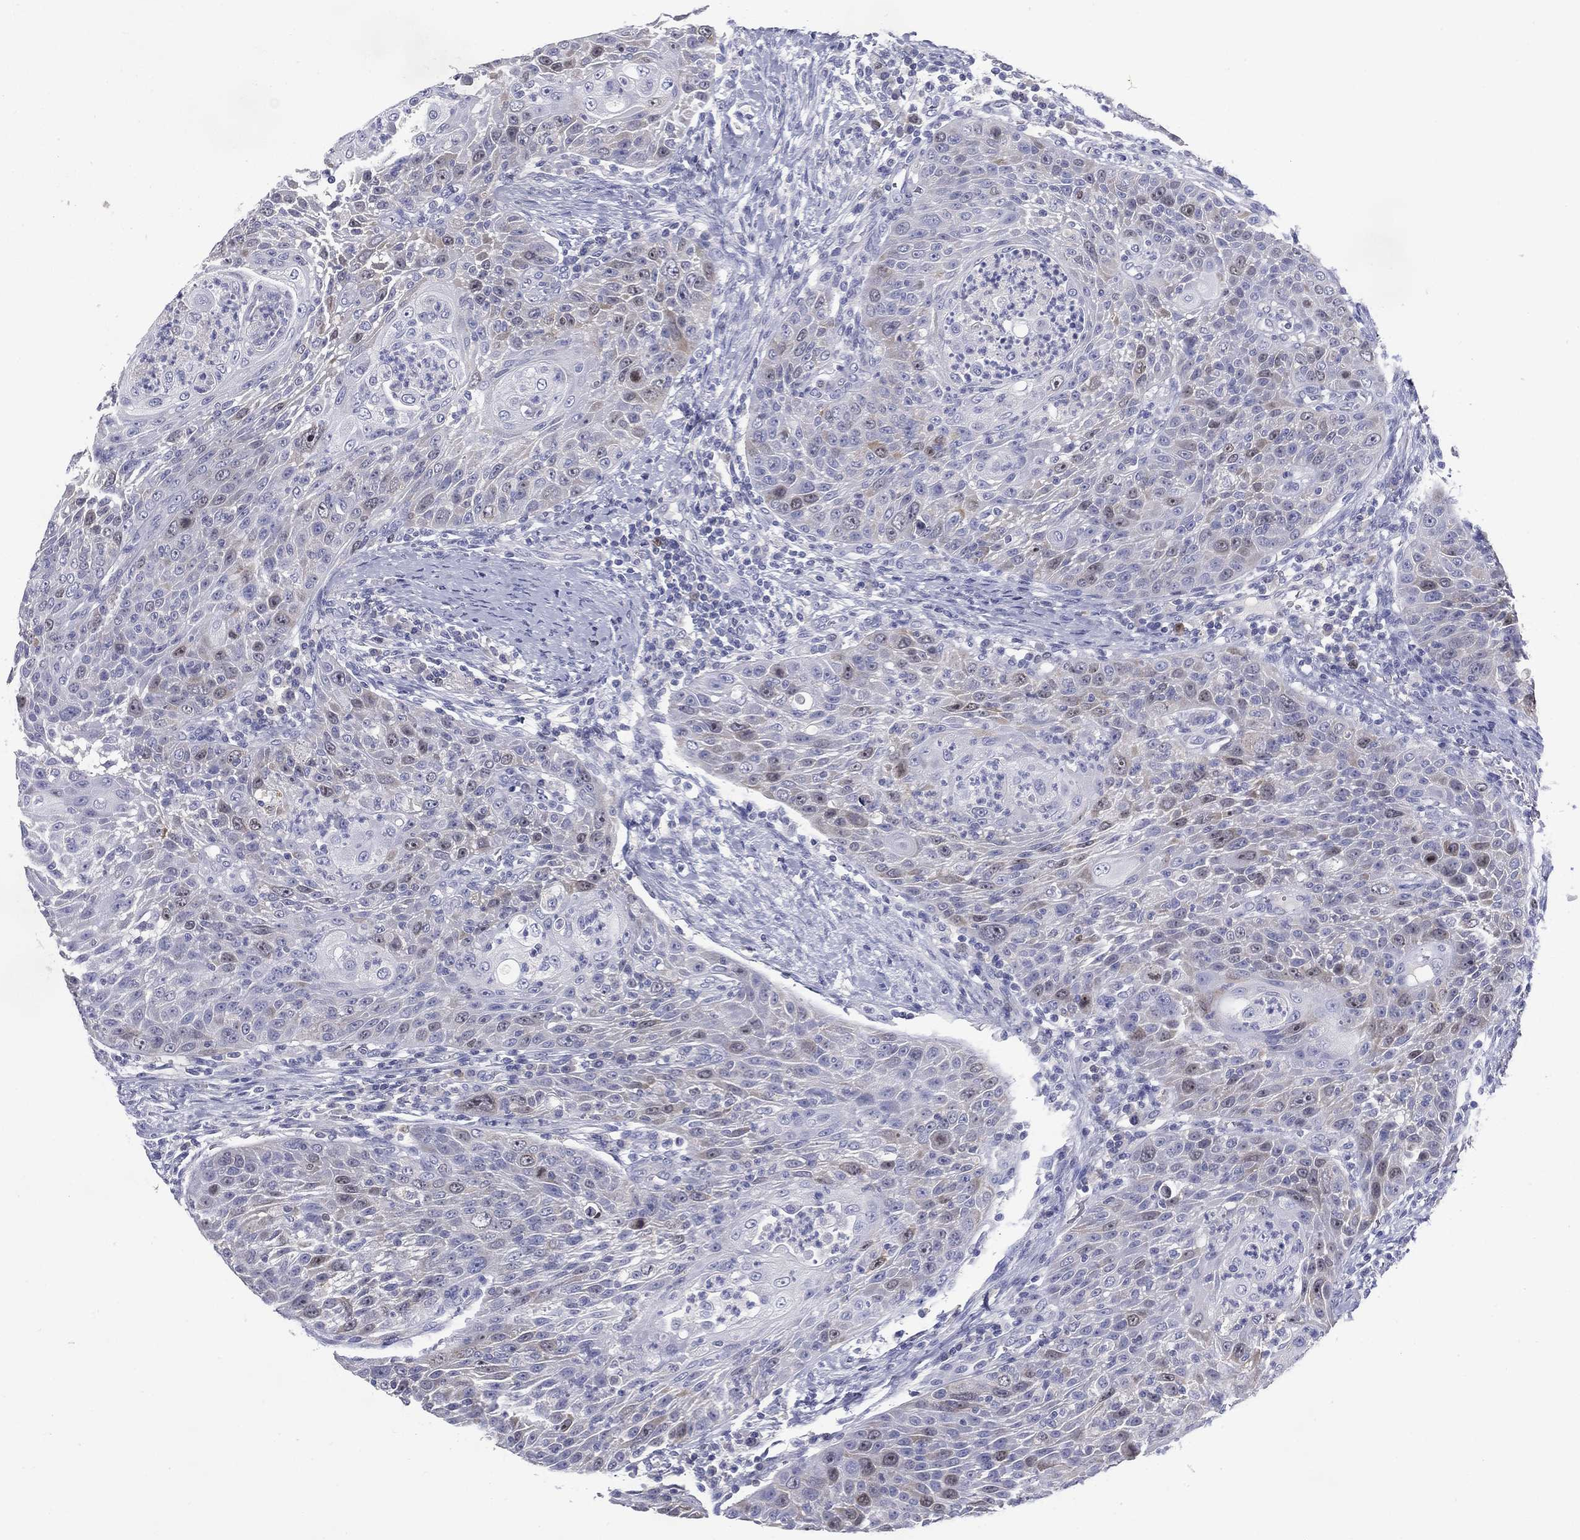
{"staining": {"intensity": "weak", "quantity": "<25%", "location": "cytoplasmic/membranous"}, "tissue": "head and neck cancer", "cell_type": "Tumor cells", "image_type": "cancer", "snomed": [{"axis": "morphology", "description": "Squamous cell carcinoma, NOS"}, {"axis": "topography", "description": "Head-Neck"}], "caption": "An image of human head and neck squamous cell carcinoma is negative for staining in tumor cells. (DAB (3,3'-diaminobenzidine) immunohistochemistry (IHC) with hematoxylin counter stain).", "gene": "KIF2C", "patient": {"sex": "male", "age": 69}}